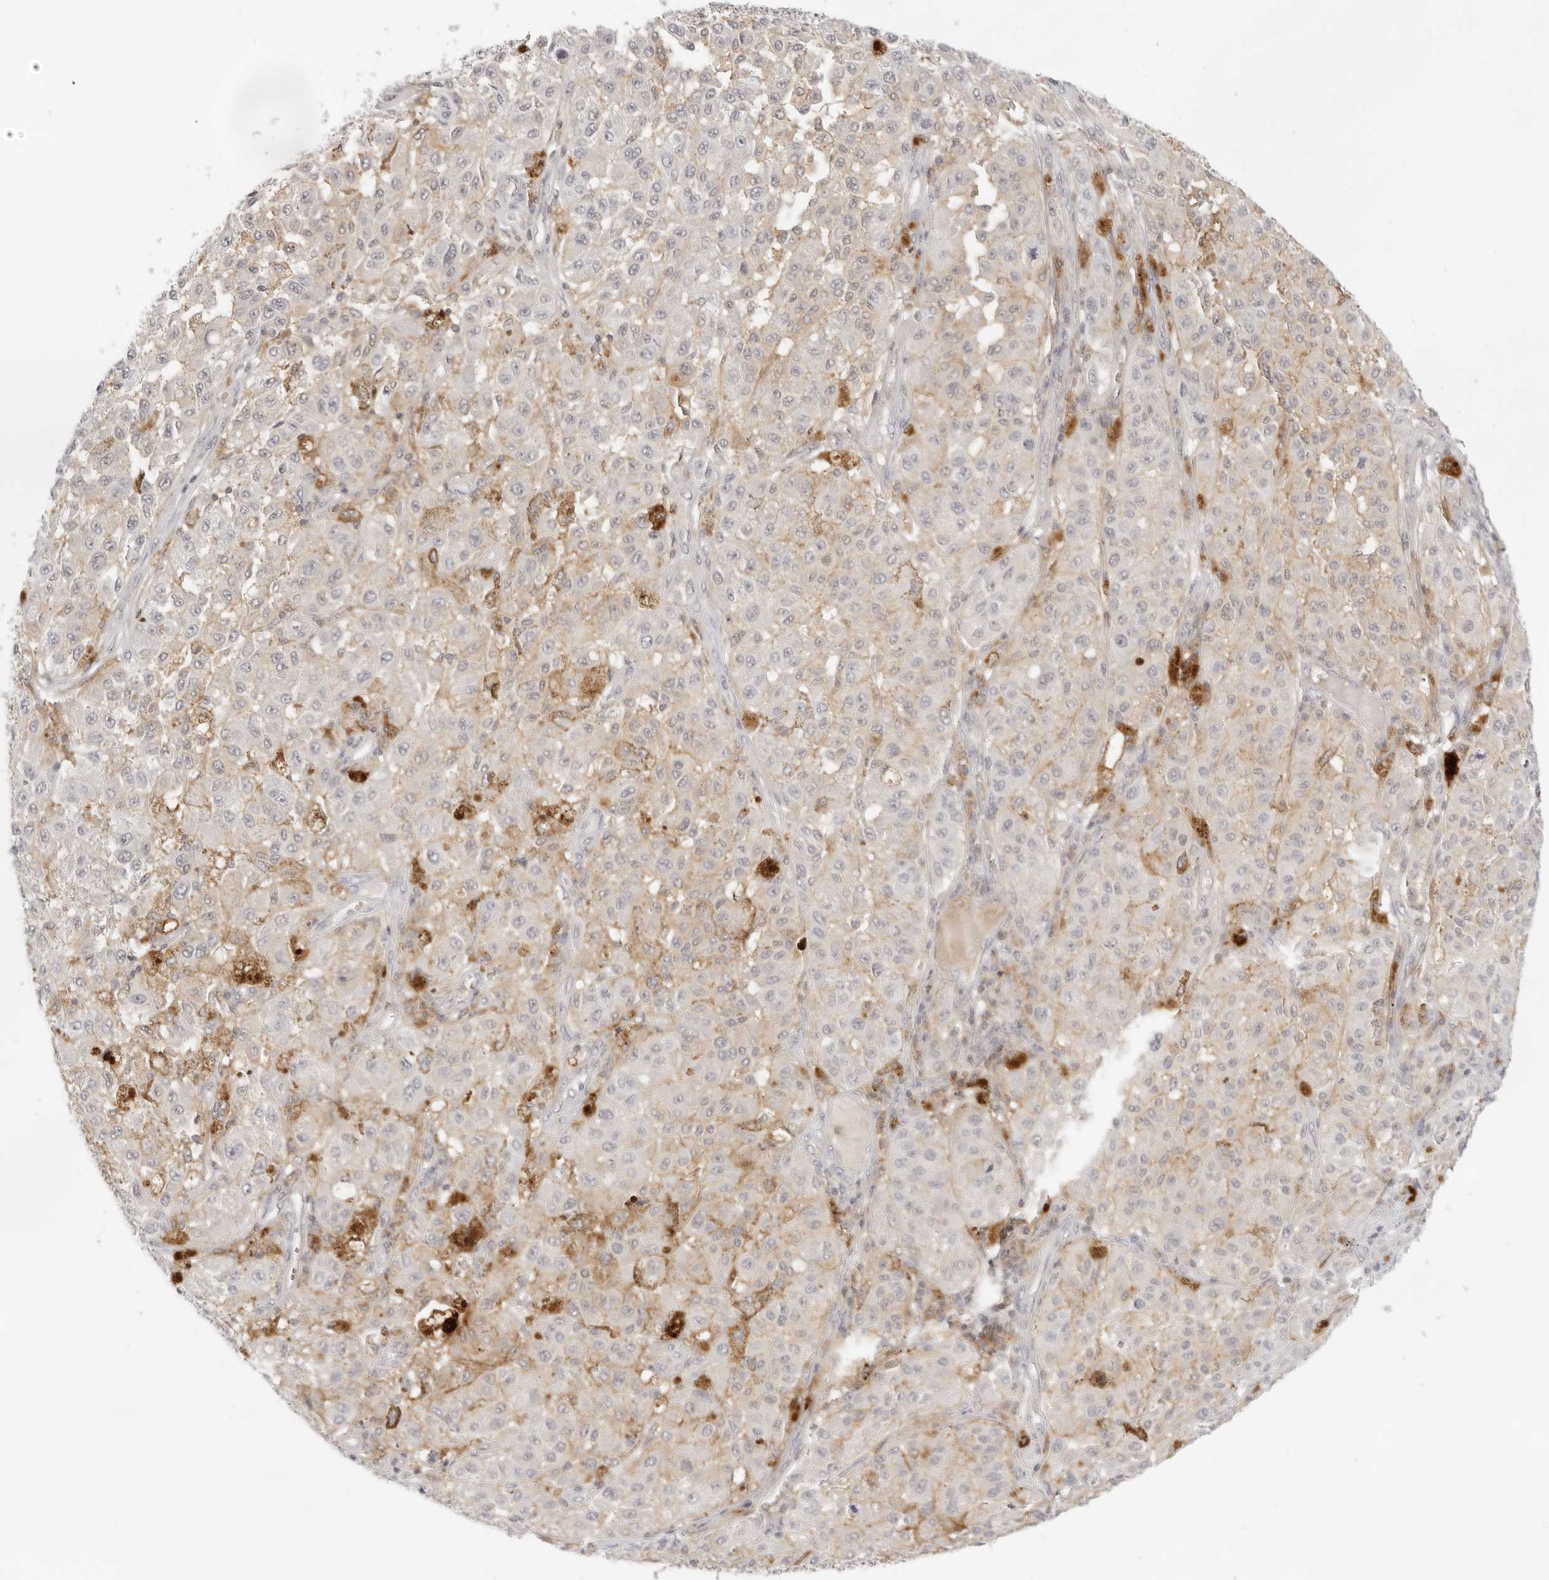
{"staining": {"intensity": "weak", "quantity": "<25%", "location": "cytoplasmic/membranous"}, "tissue": "melanoma", "cell_type": "Tumor cells", "image_type": "cancer", "snomed": [{"axis": "morphology", "description": "Malignant melanoma, NOS"}, {"axis": "topography", "description": "Skin"}], "caption": "There is no significant positivity in tumor cells of melanoma. (Brightfield microscopy of DAB (3,3'-diaminobenzidine) immunohistochemistry at high magnification).", "gene": "TNFRSF14", "patient": {"sex": "female", "age": 64}}